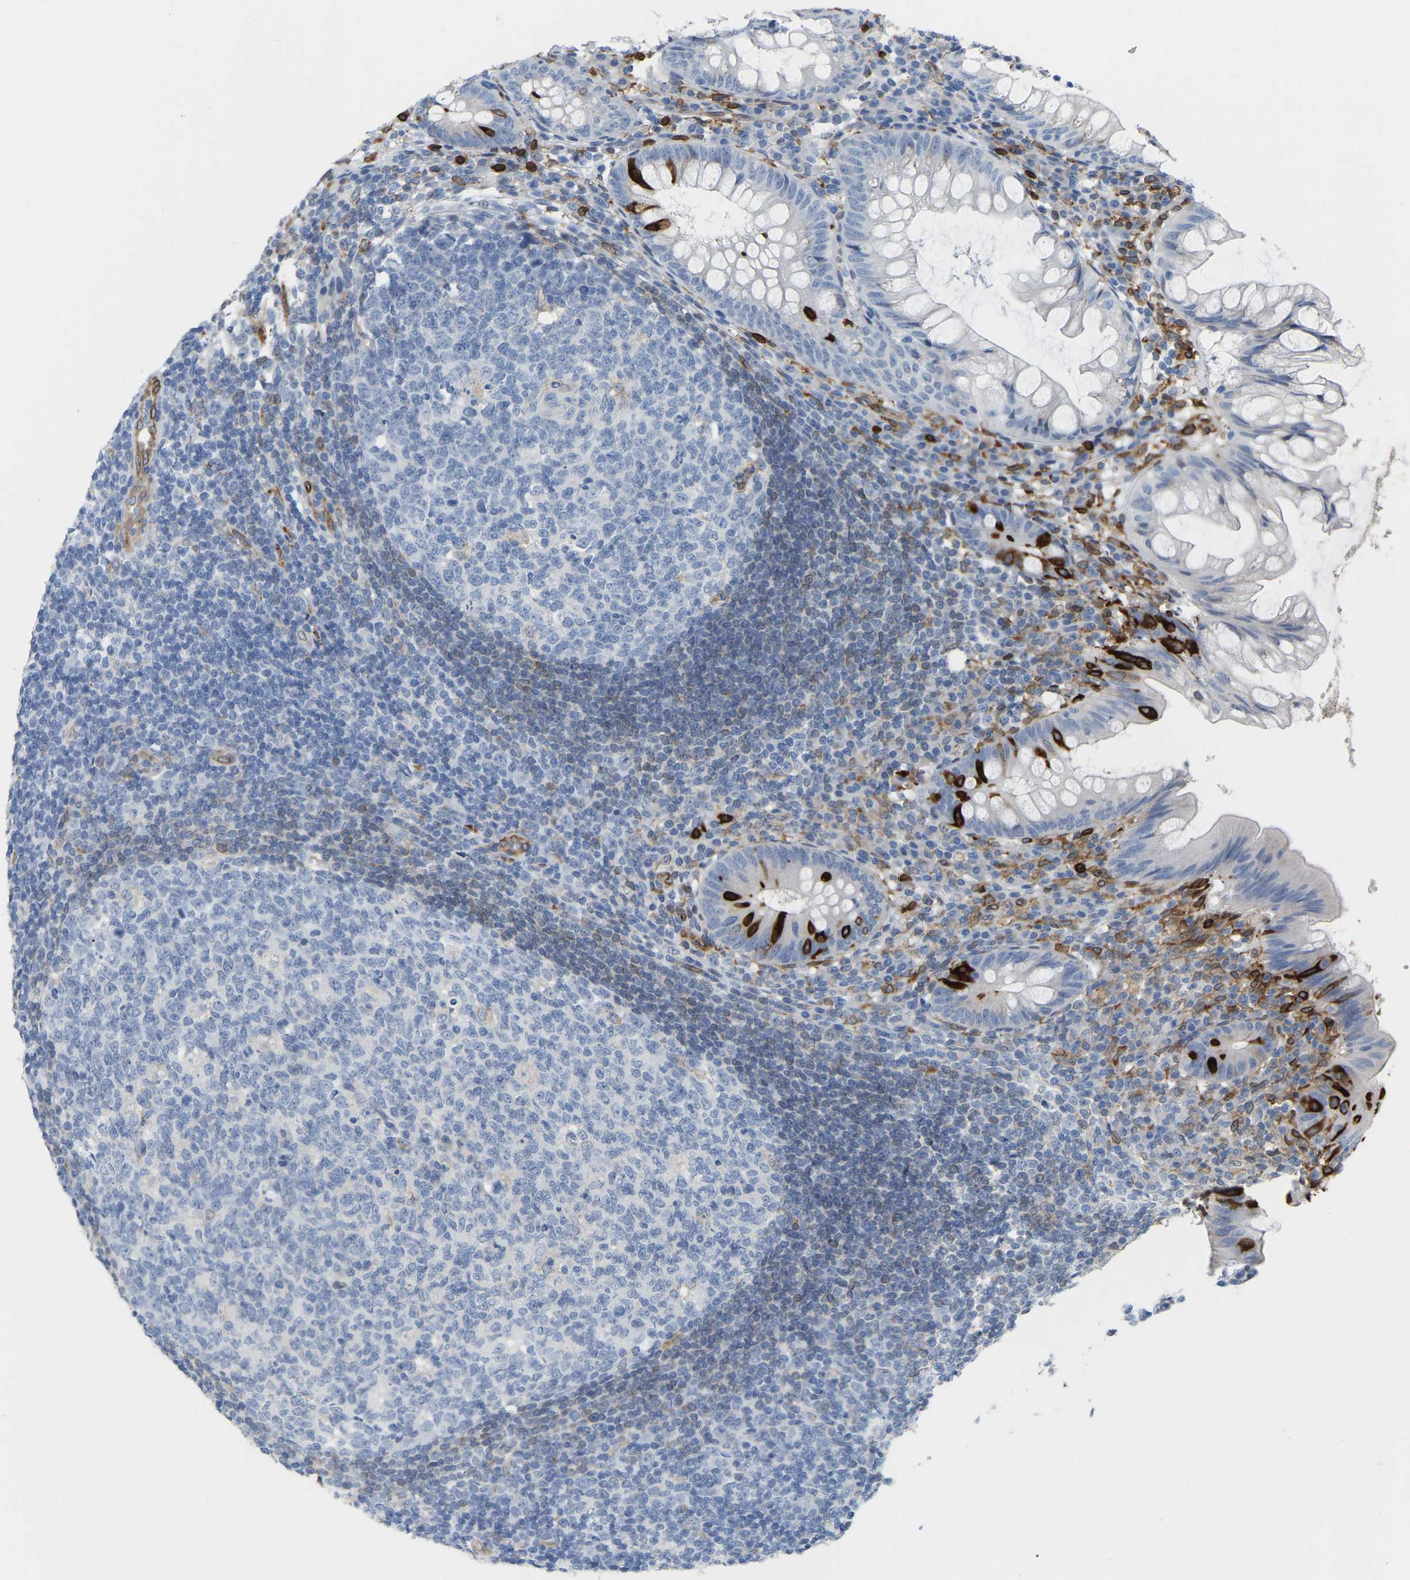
{"staining": {"intensity": "strong", "quantity": "<25%", "location": "cytoplasmic/membranous"}, "tissue": "appendix", "cell_type": "Glandular cells", "image_type": "normal", "snomed": [{"axis": "morphology", "description": "Normal tissue, NOS"}, {"axis": "topography", "description": "Appendix"}], "caption": "The histopathology image demonstrates staining of unremarkable appendix, revealing strong cytoplasmic/membranous protein staining (brown color) within glandular cells. The staining was performed using DAB (3,3'-diaminobenzidine), with brown indicating positive protein expression. Nuclei are stained blue with hematoxylin.", "gene": "PTGS1", "patient": {"sex": "male", "age": 56}}